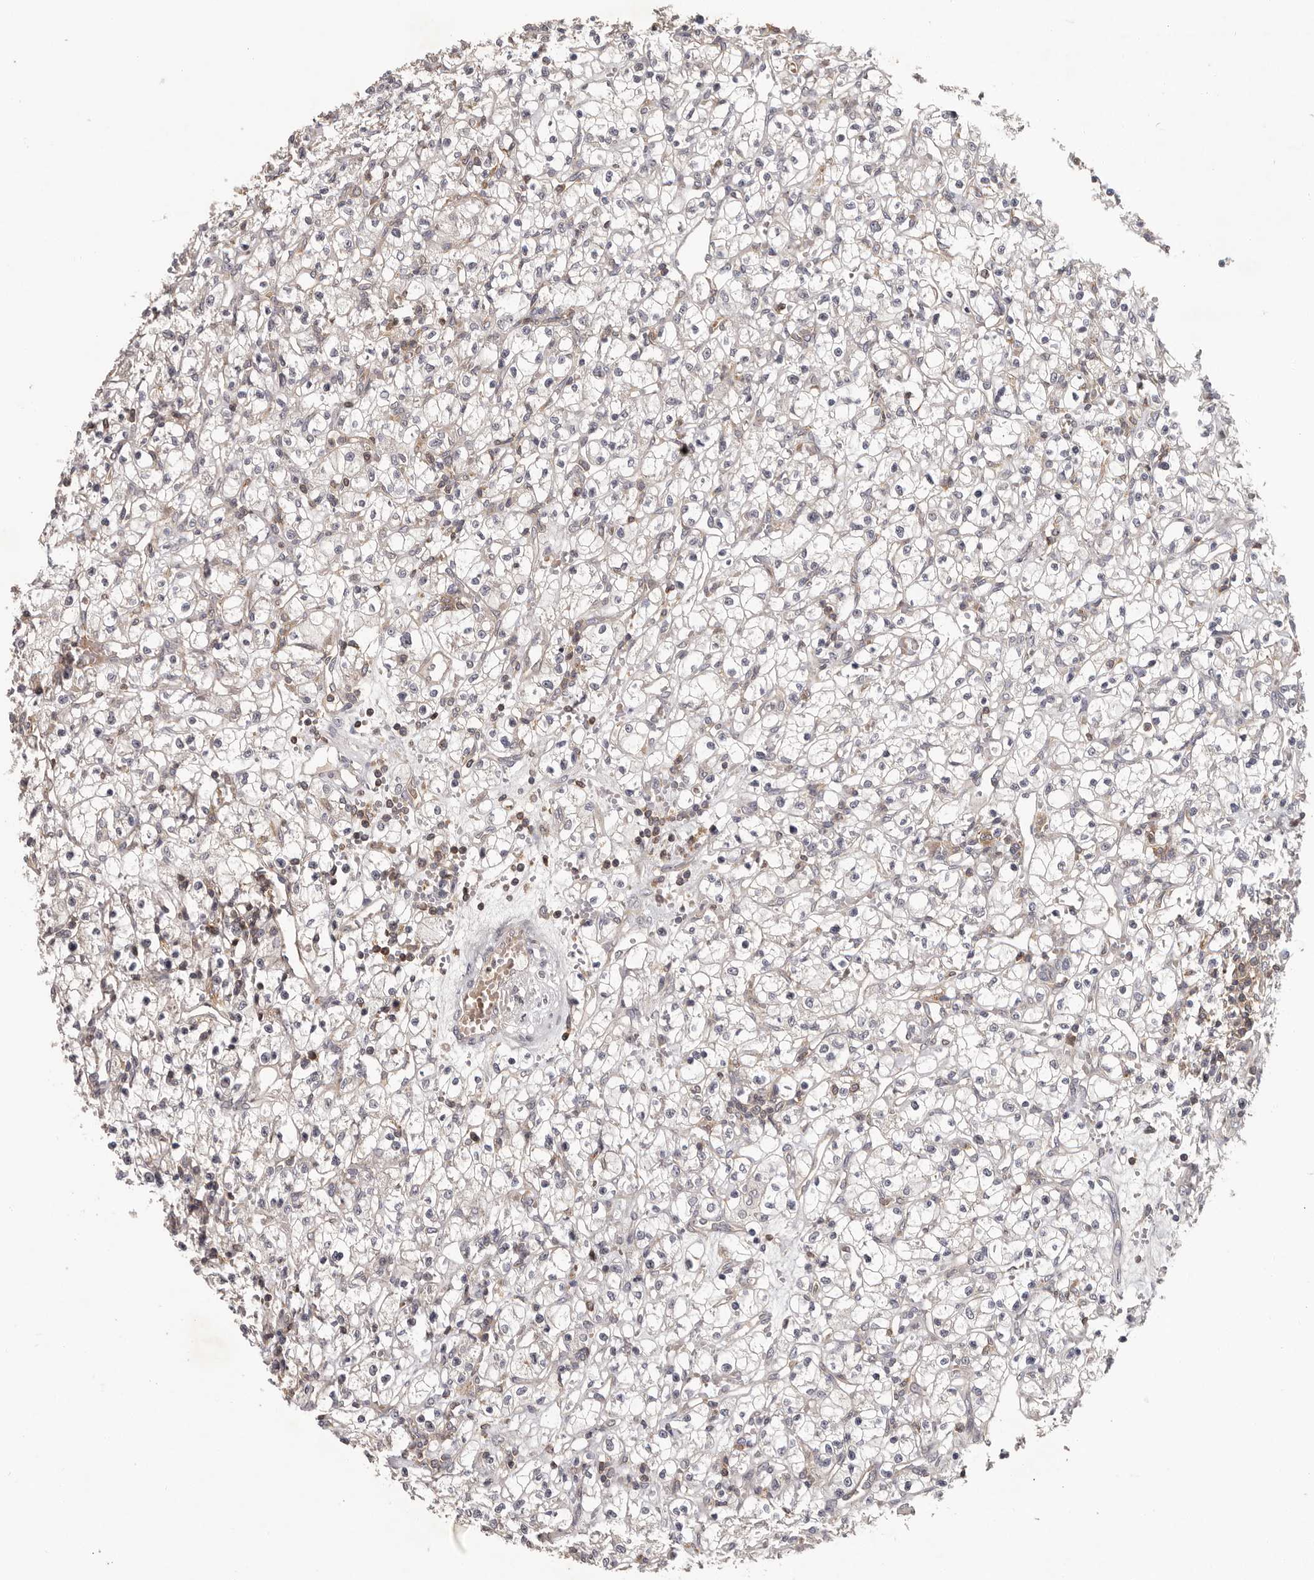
{"staining": {"intensity": "negative", "quantity": "none", "location": "none"}, "tissue": "renal cancer", "cell_type": "Tumor cells", "image_type": "cancer", "snomed": [{"axis": "morphology", "description": "Adenocarcinoma, NOS"}, {"axis": "topography", "description": "Kidney"}], "caption": "Tumor cells are negative for protein expression in human adenocarcinoma (renal).", "gene": "ANKRD44", "patient": {"sex": "female", "age": 59}}